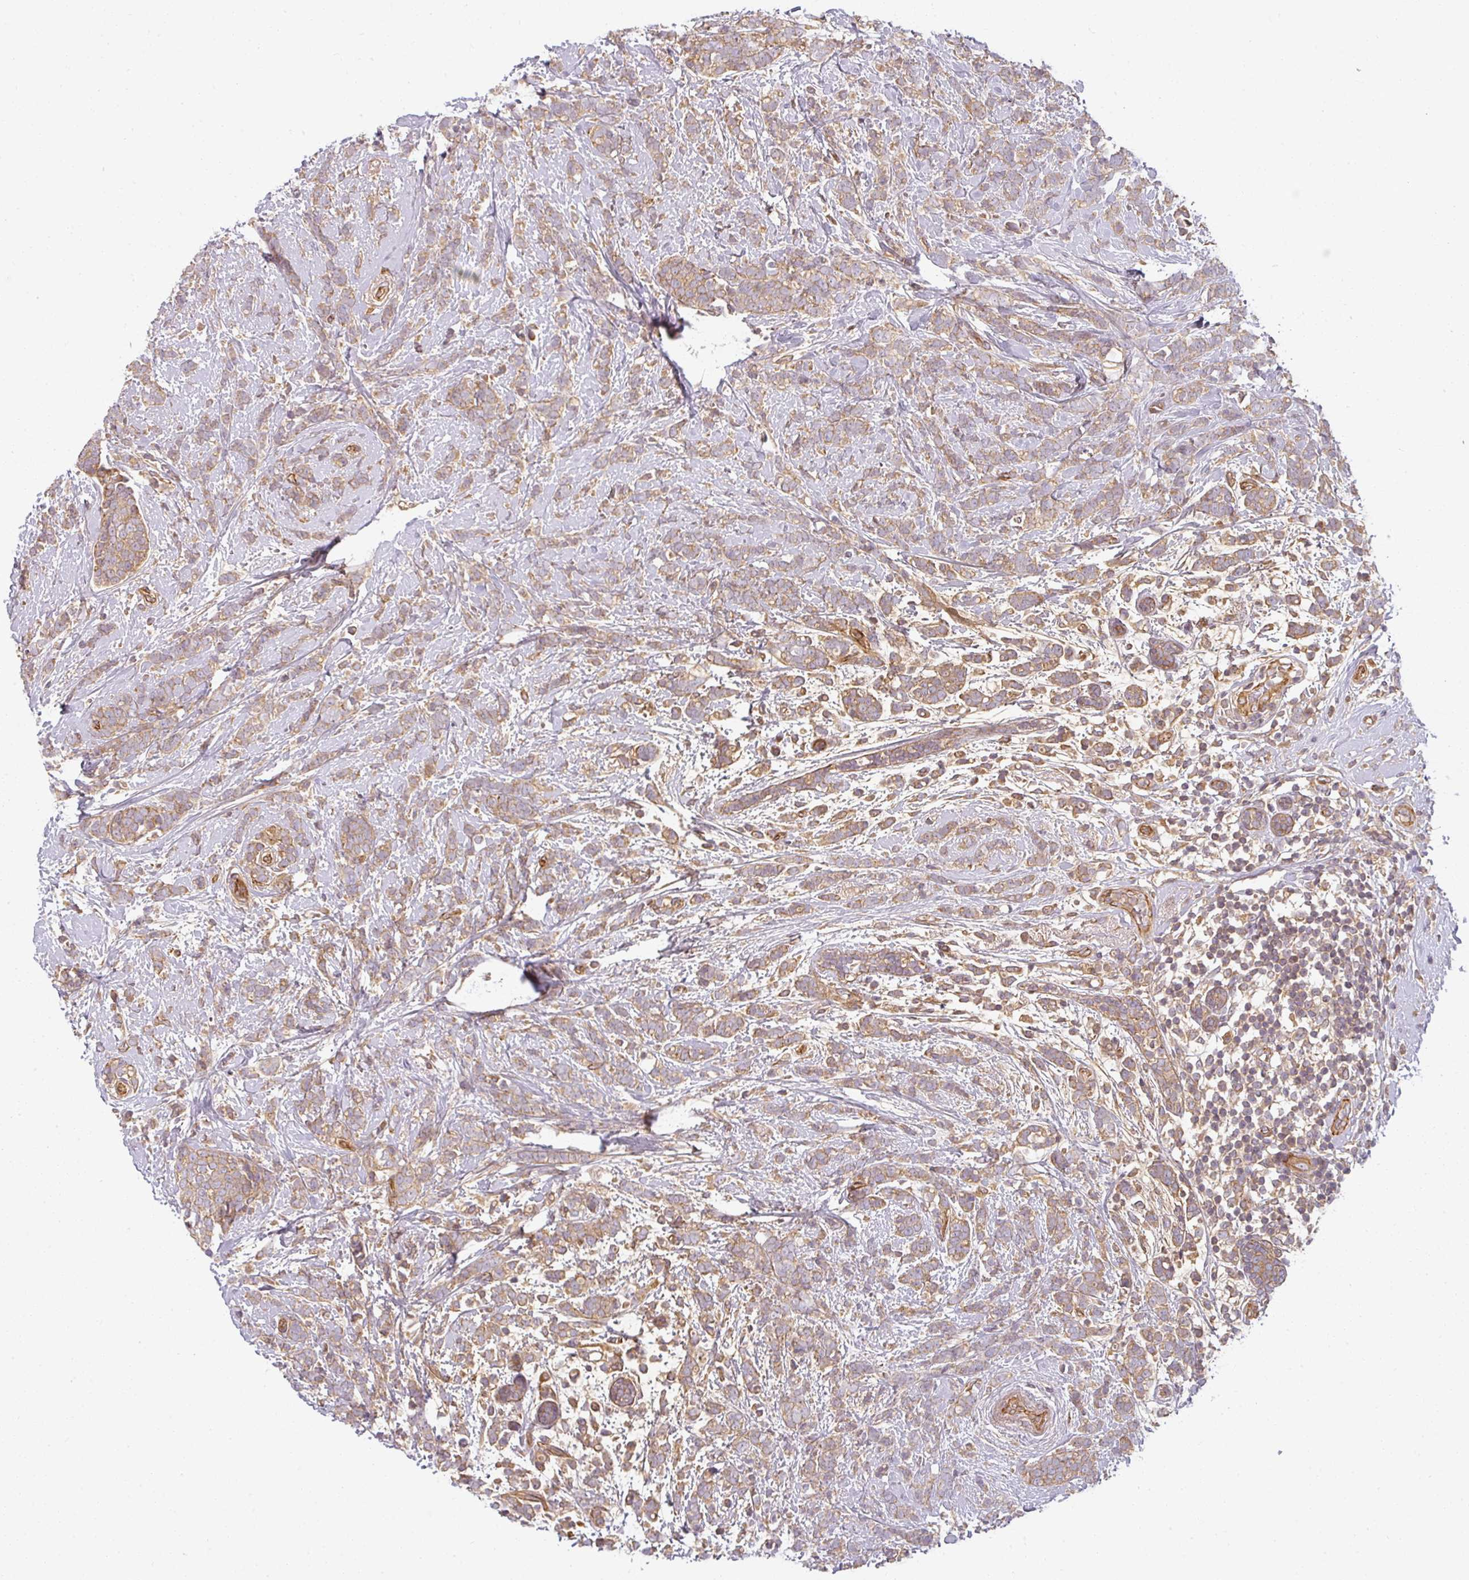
{"staining": {"intensity": "weak", "quantity": ">75%", "location": "cytoplasmic/membranous"}, "tissue": "breast cancer", "cell_type": "Tumor cells", "image_type": "cancer", "snomed": [{"axis": "morphology", "description": "Lobular carcinoma"}, {"axis": "topography", "description": "Breast"}], "caption": "A high-resolution image shows immunohistochemistry staining of breast cancer (lobular carcinoma), which exhibits weak cytoplasmic/membranous staining in approximately >75% of tumor cells.", "gene": "CNOT1", "patient": {"sex": "female", "age": 58}}